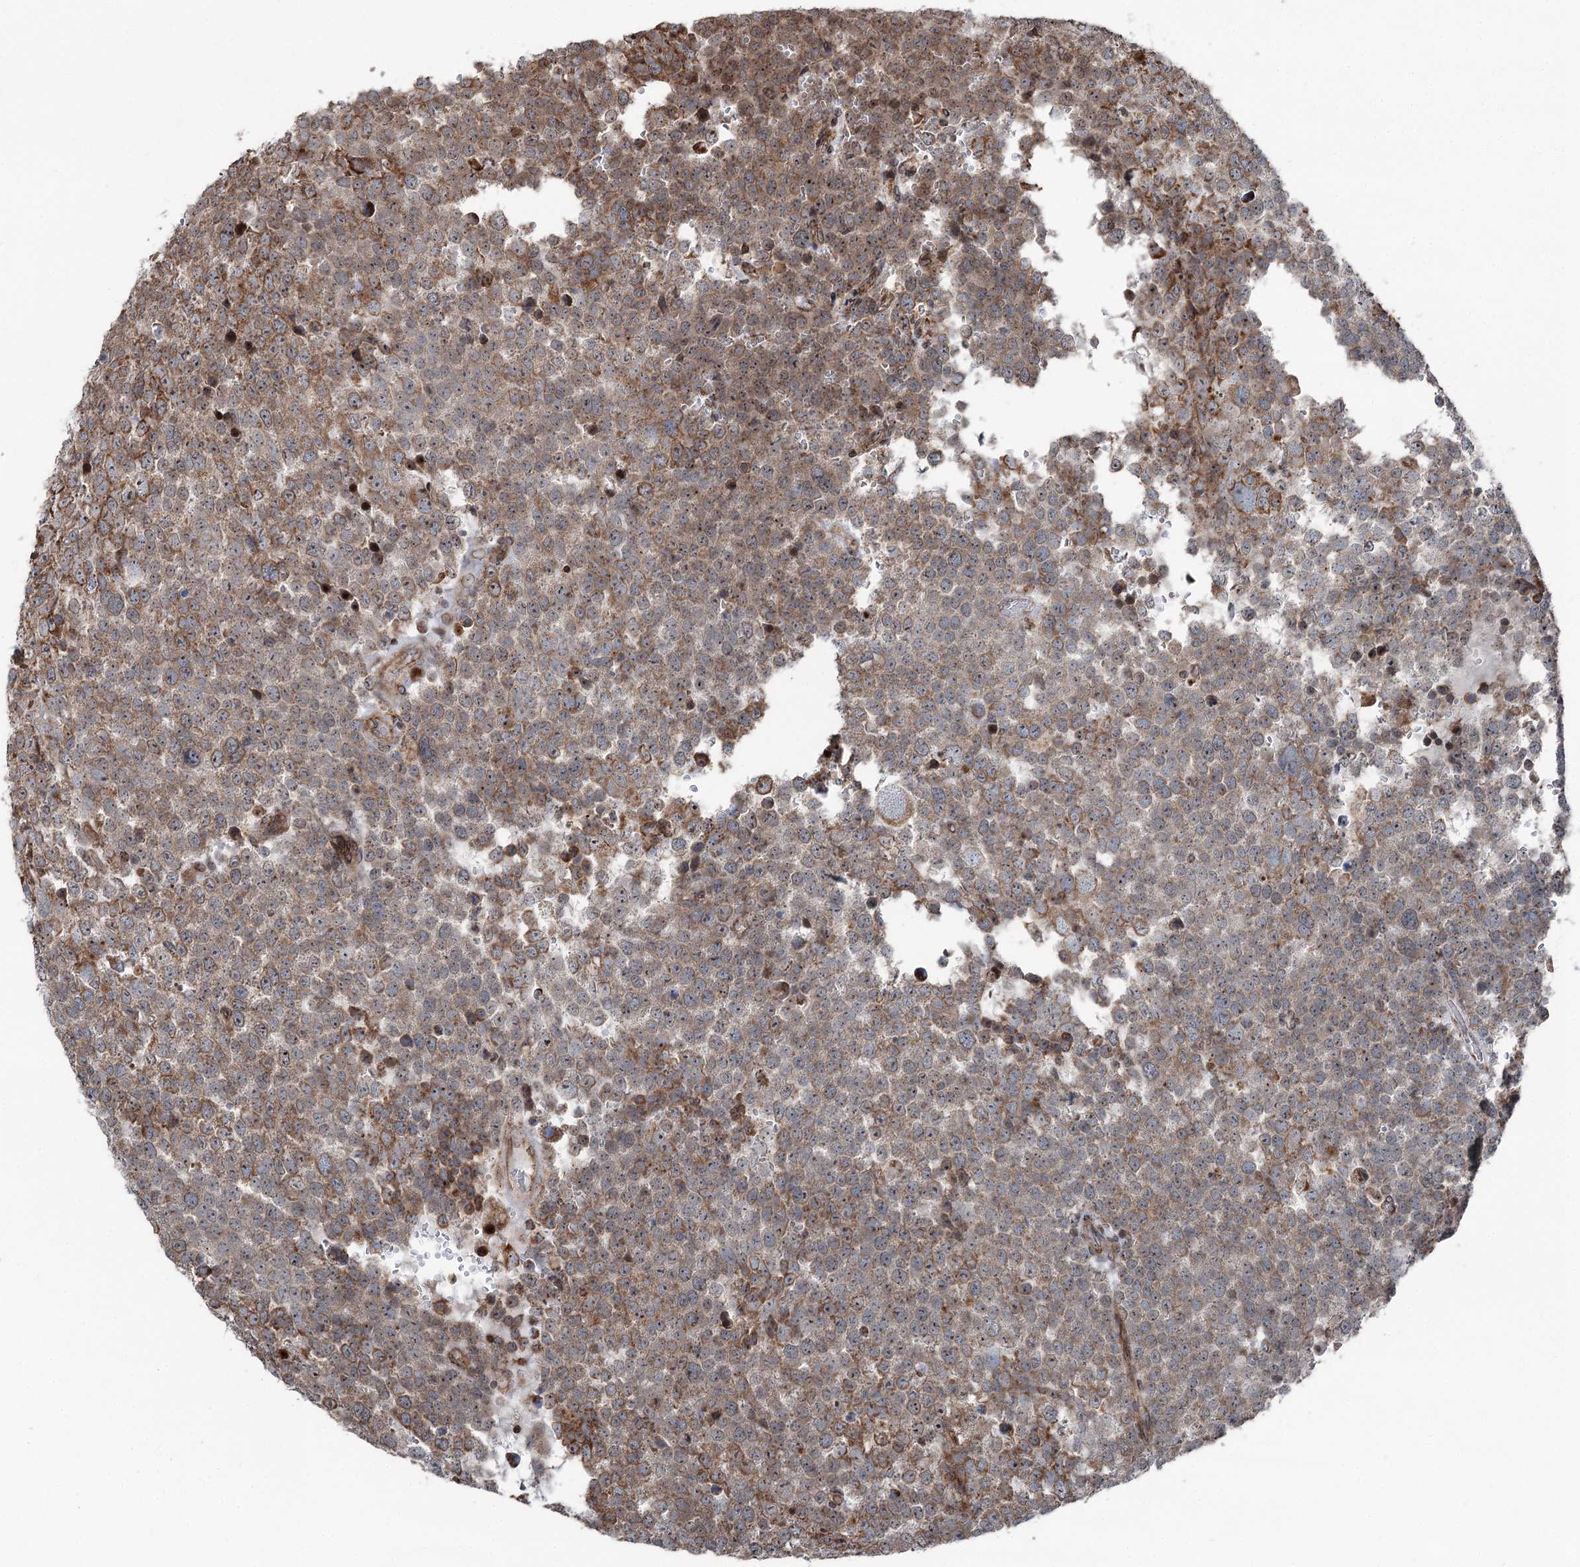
{"staining": {"intensity": "moderate", "quantity": ">75%", "location": "cytoplasmic/membranous,nuclear"}, "tissue": "testis cancer", "cell_type": "Tumor cells", "image_type": "cancer", "snomed": [{"axis": "morphology", "description": "Seminoma, NOS"}, {"axis": "topography", "description": "Testis"}], "caption": "IHC image of human testis cancer (seminoma) stained for a protein (brown), which shows medium levels of moderate cytoplasmic/membranous and nuclear expression in approximately >75% of tumor cells.", "gene": "STEEP1", "patient": {"sex": "male", "age": 71}}